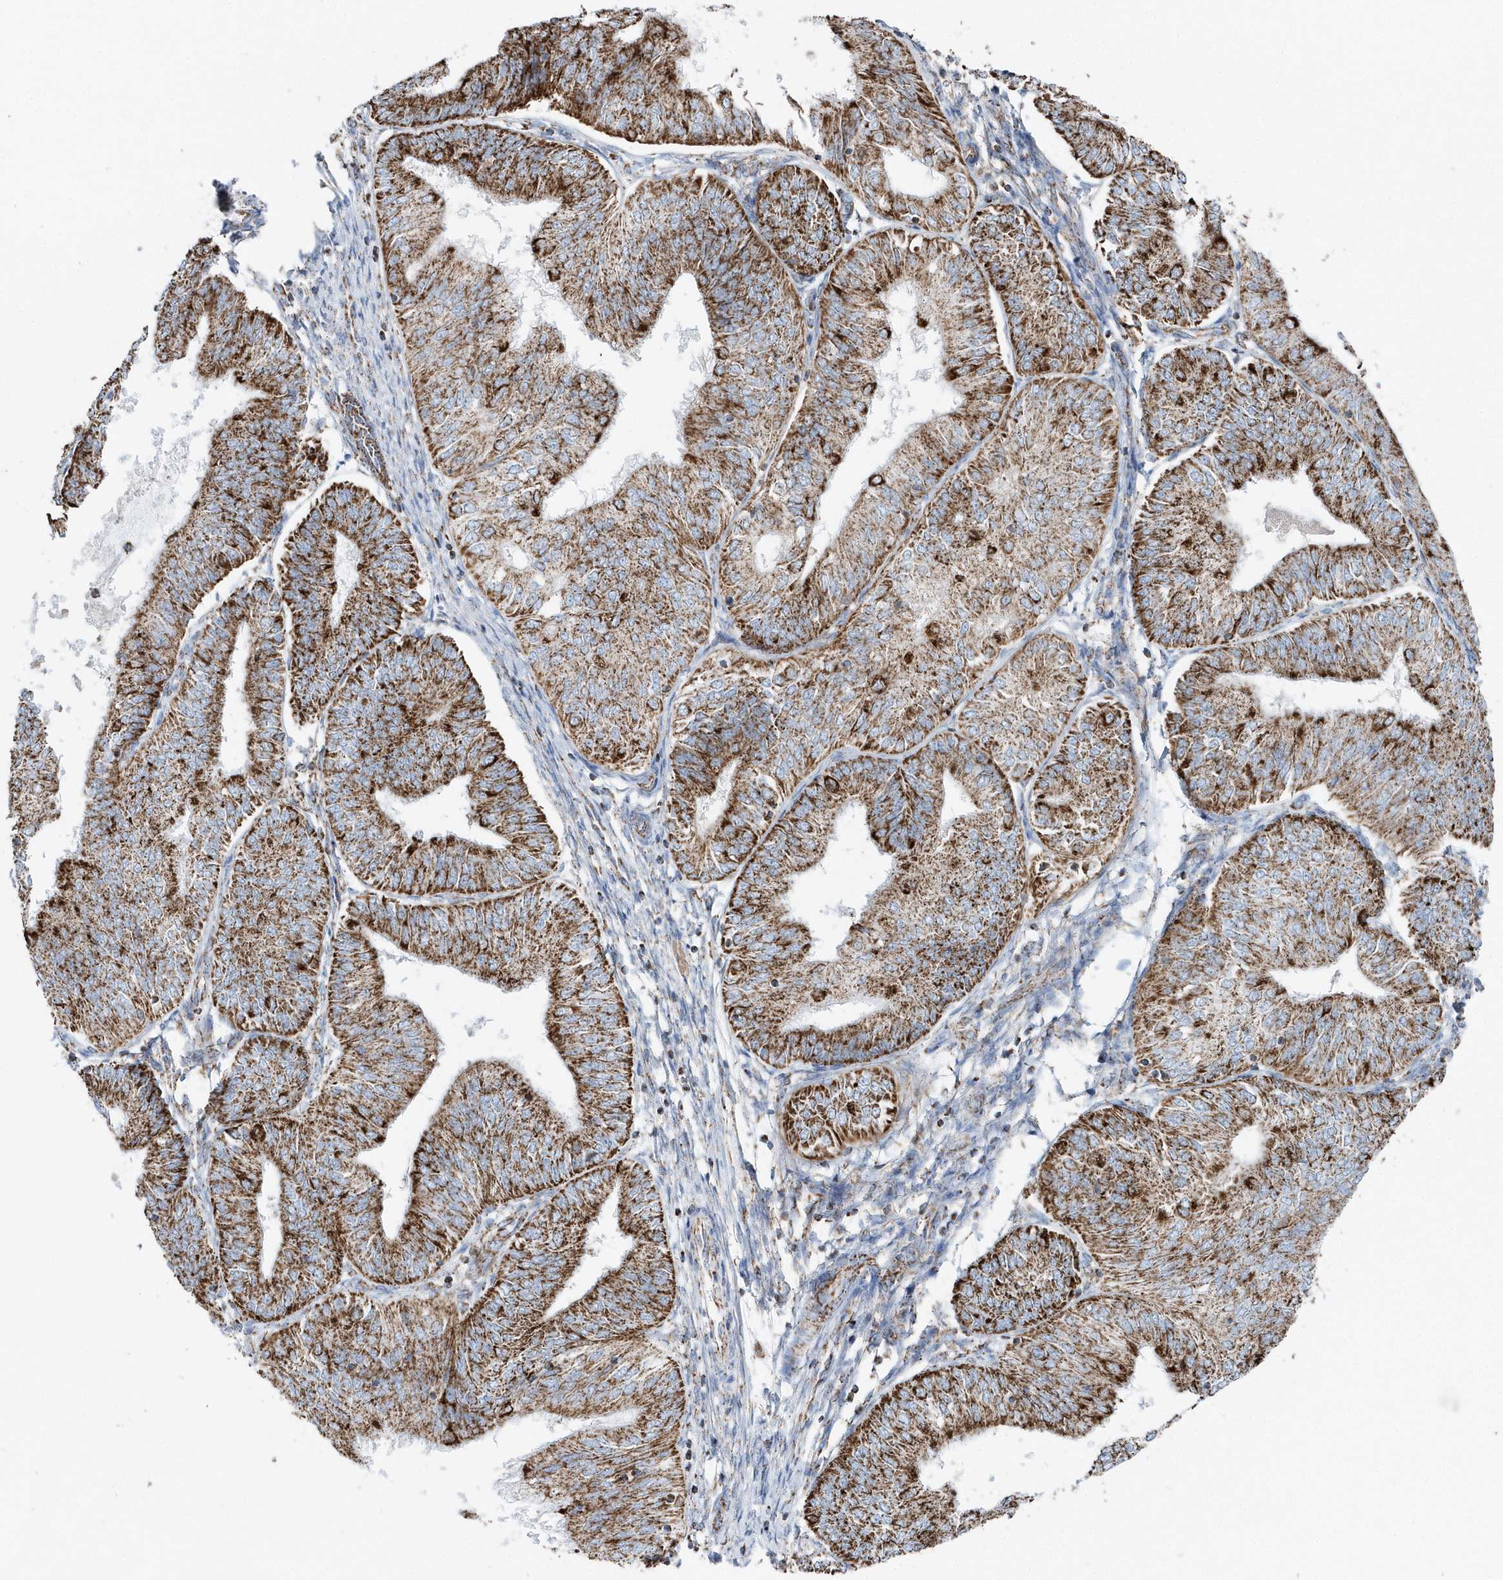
{"staining": {"intensity": "strong", "quantity": ">75%", "location": "cytoplasmic/membranous"}, "tissue": "endometrial cancer", "cell_type": "Tumor cells", "image_type": "cancer", "snomed": [{"axis": "morphology", "description": "Adenocarcinoma, NOS"}, {"axis": "topography", "description": "Endometrium"}], "caption": "Protein positivity by immunohistochemistry shows strong cytoplasmic/membranous expression in approximately >75% of tumor cells in endometrial cancer (adenocarcinoma).", "gene": "TMCO6", "patient": {"sex": "female", "age": 58}}